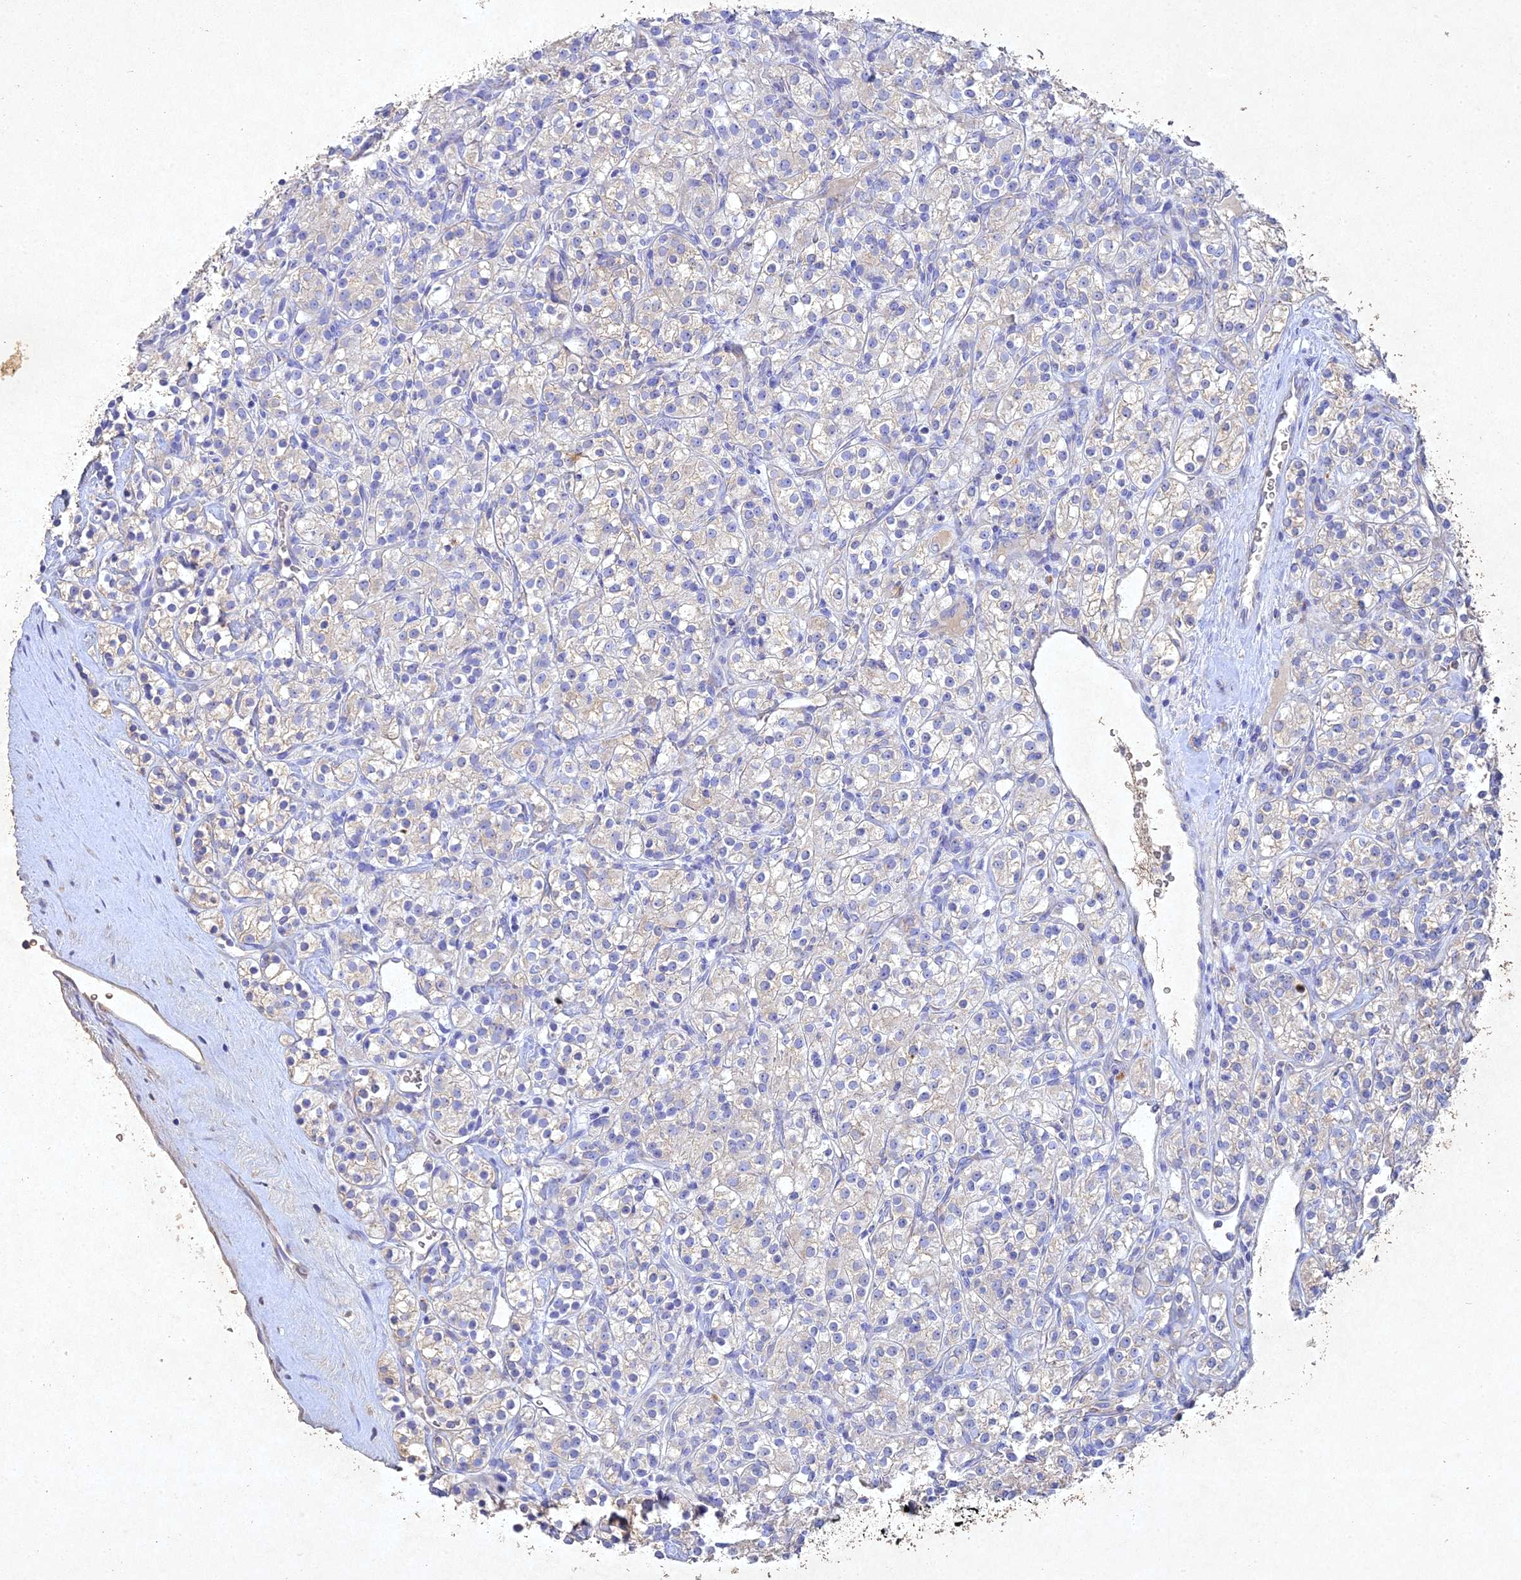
{"staining": {"intensity": "negative", "quantity": "none", "location": "none"}, "tissue": "renal cancer", "cell_type": "Tumor cells", "image_type": "cancer", "snomed": [{"axis": "morphology", "description": "Adenocarcinoma, NOS"}, {"axis": "topography", "description": "Kidney"}], "caption": "Immunohistochemical staining of human adenocarcinoma (renal) shows no significant expression in tumor cells.", "gene": "NDUFV1", "patient": {"sex": "male", "age": 77}}